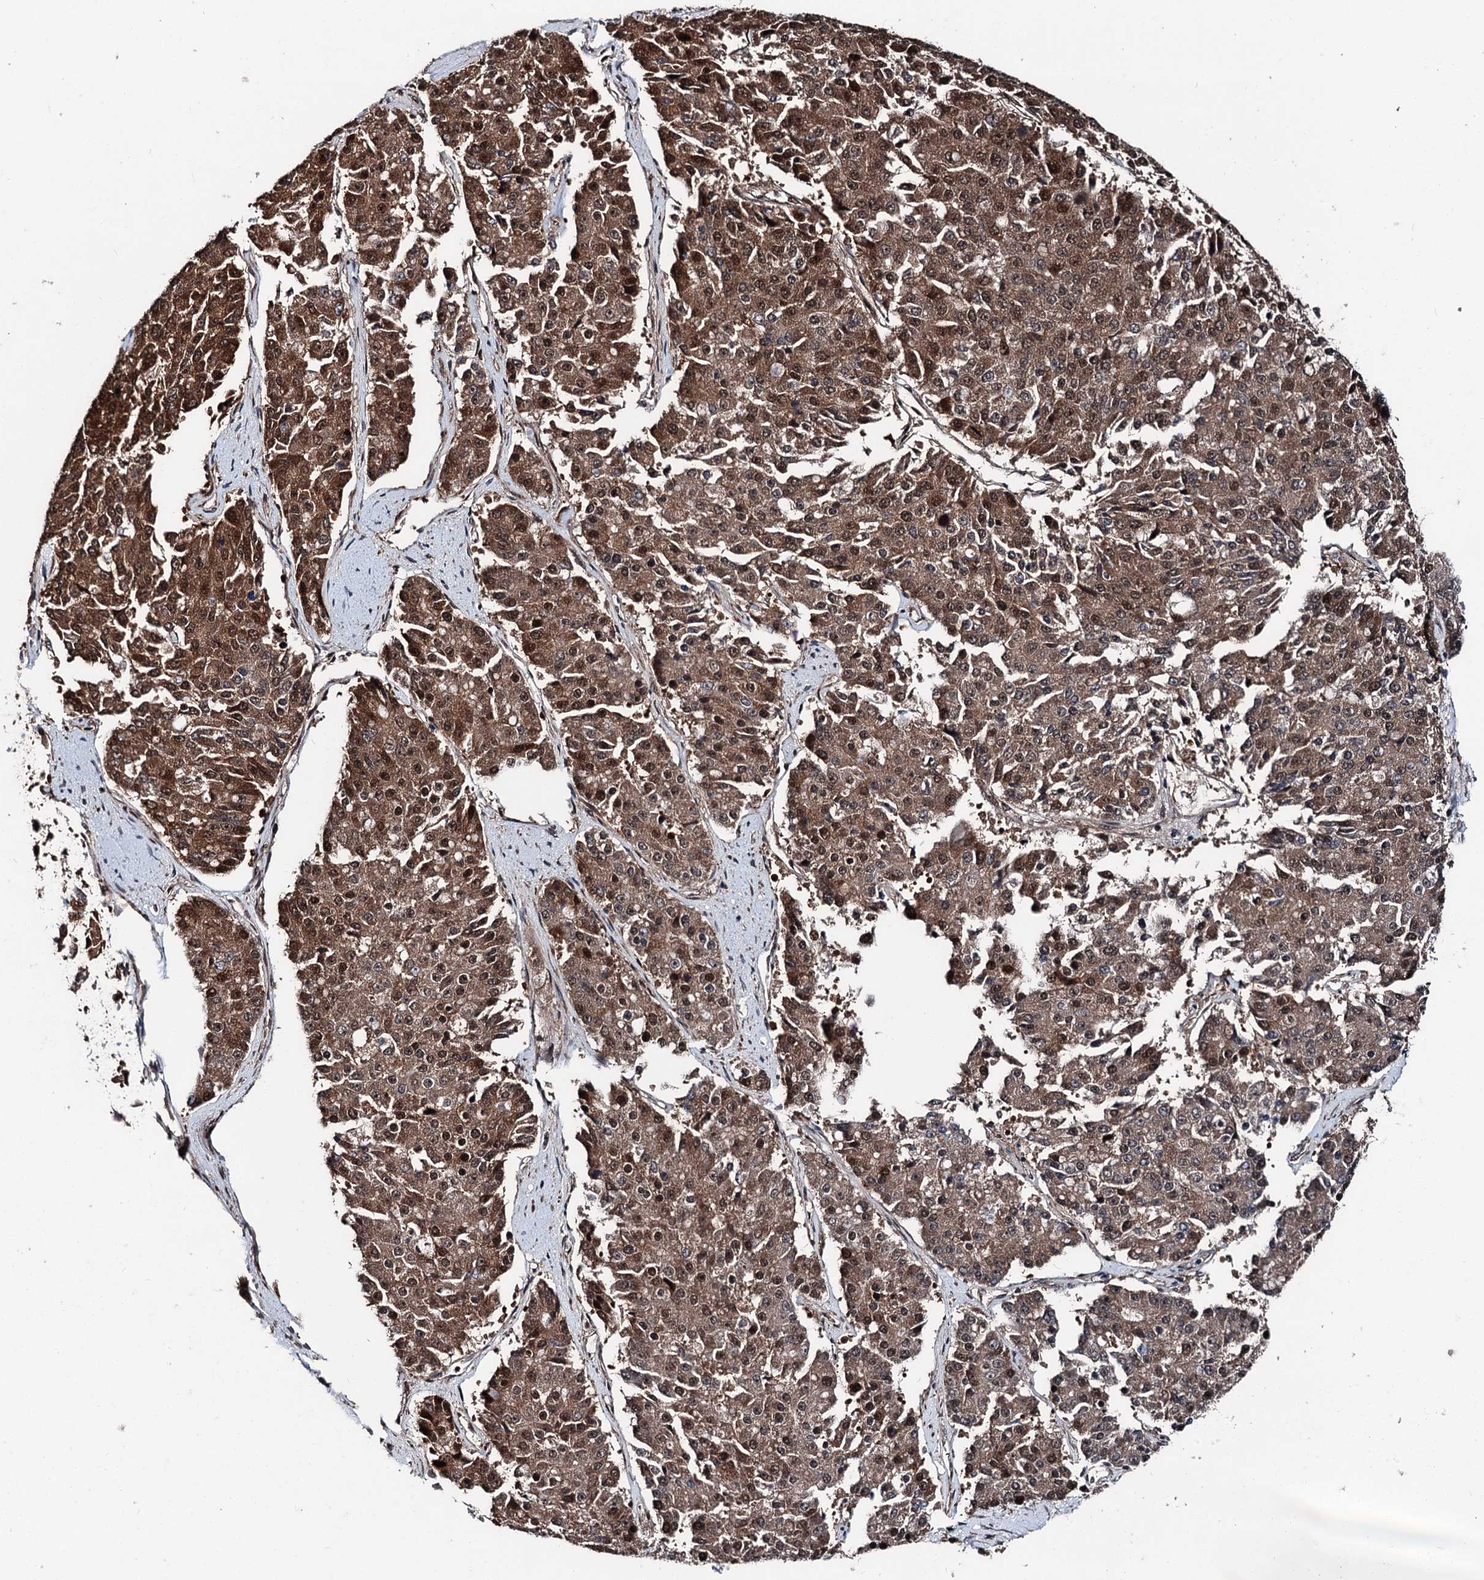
{"staining": {"intensity": "moderate", "quantity": ">75%", "location": "cytoplasmic/membranous,nuclear"}, "tissue": "pancreatic cancer", "cell_type": "Tumor cells", "image_type": "cancer", "snomed": [{"axis": "morphology", "description": "Adenocarcinoma, NOS"}, {"axis": "topography", "description": "Pancreas"}], "caption": "Tumor cells exhibit medium levels of moderate cytoplasmic/membranous and nuclear staining in approximately >75% of cells in adenocarcinoma (pancreatic). (Stains: DAB (3,3'-diaminobenzidine) in brown, nuclei in blue, Microscopy: brightfield microscopy at high magnification).", "gene": "PSMD13", "patient": {"sex": "male", "age": 50}}